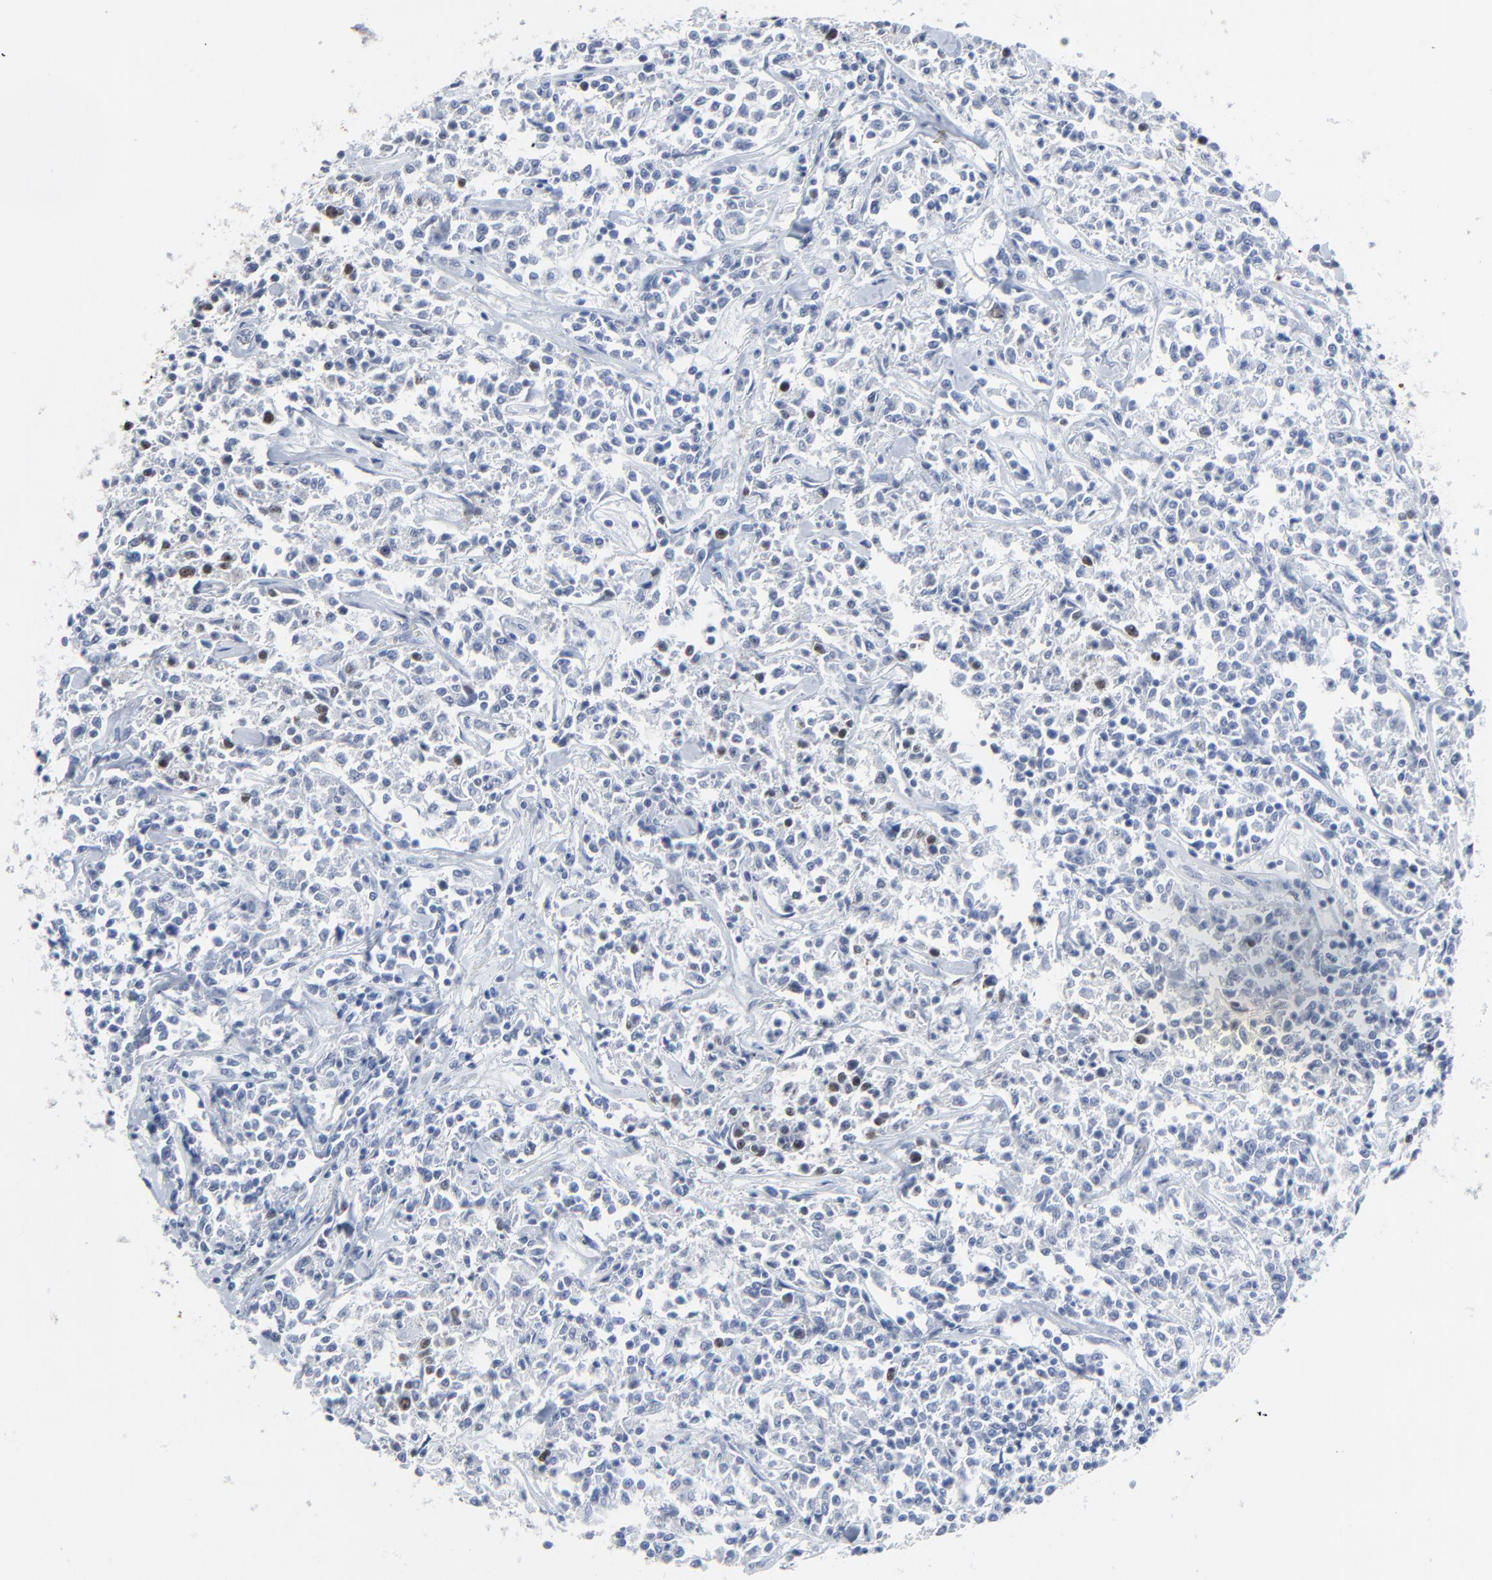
{"staining": {"intensity": "weak", "quantity": "<25%", "location": "nuclear"}, "tissue": "lymphoma", "cell_type": "Tumor cells", "image_type": "cancer", "snomed": [{"axis": "morphology", "description": "Malignant lymphoma, non-Hodgkin's type, Low grade"}, {"axis": "topography", "description": "Small intestine"}], "caption": "DAB (3,3'-diaminobenzidine) immunohistochemical staining of human lymphoma displays no significant staining in tumor cells.", "gene": "BIRC3", "patient": {"sex": "female", "age": 59}}